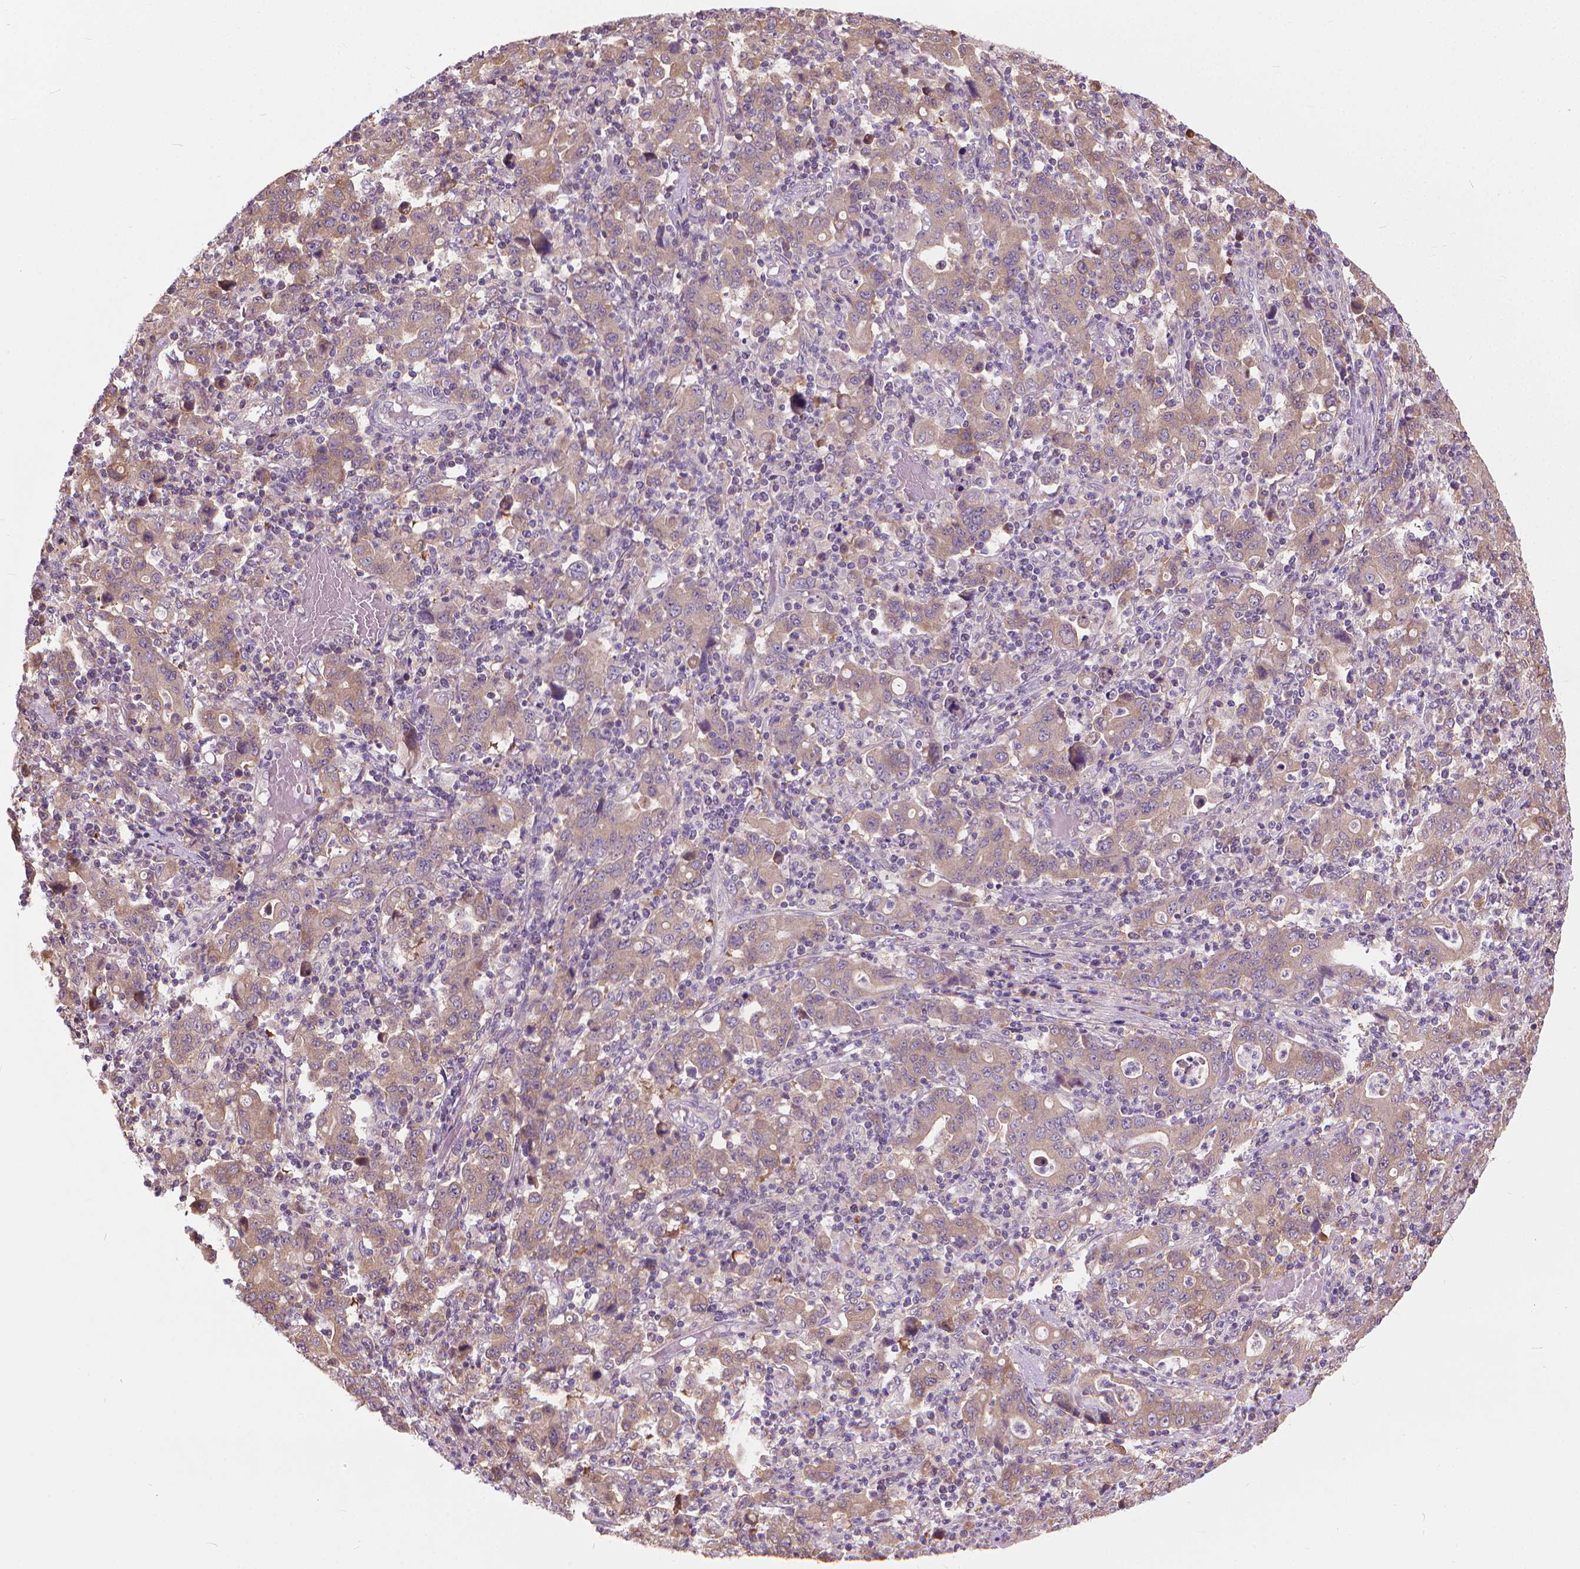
{"staining": {"intensity": "weak", "quantity": ">75%", "location": "cytoplasmic/membranous"}, "tissue": "stomach cancer", "cell_type": "Tumor cells", "image_type": "cancer", "snomed": [{"axis": "morphology", "description": "Adenocarcinoma, NOS"}, {"axis": "topography", "description": "Stomach, upper"}], "caption": "Adenocarcinoma (stomach) was stained to show a protein in brown. There is low levels of weak cytoplasmic/membranous positivity in about >75% of tumor cells.", "gene": "NUDT1", "patient": {"sex": "male", "age": 69}}